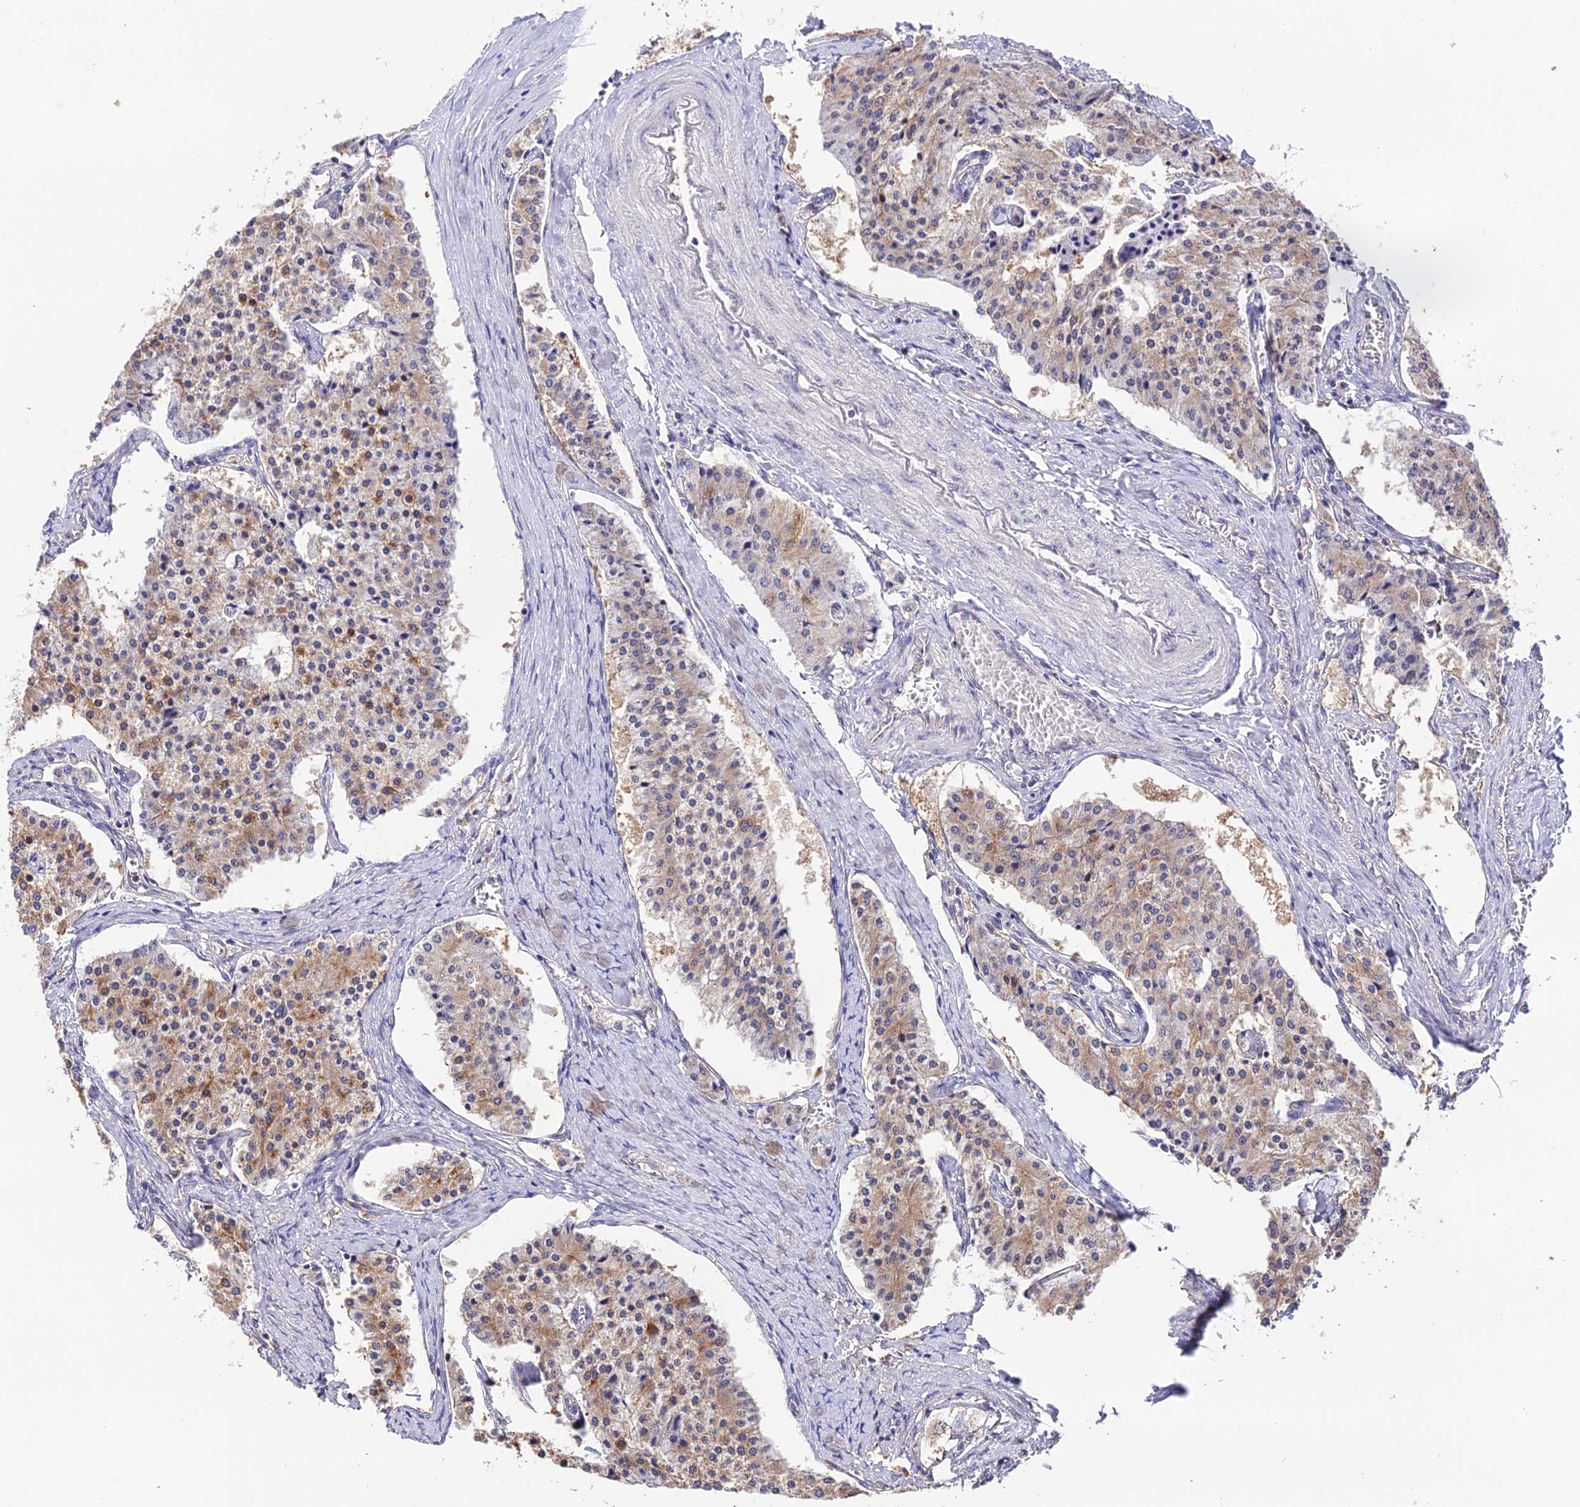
{"staining": {"intensity": "moderate", "quantity": ">75%", "location": "cytoplasmic/membranous"}, "tissue": "carcinoid", "cell_type": "Tumor cells", "image_type": "cancer", "snomed": [{"axis": "morphology", "description": "Carcinoid, malignant, NOS"}, {"axis": "topography", "description": "Colon"}], "caption": "Carcinoid (malignant) was stained to show a protein in brown. There is medium levels of moderate cytoplasmic/membranous staining in approximately >75% of tumor cells.", "gene": "INPP4A", "patient": {"sex": "female", "age": 52}}